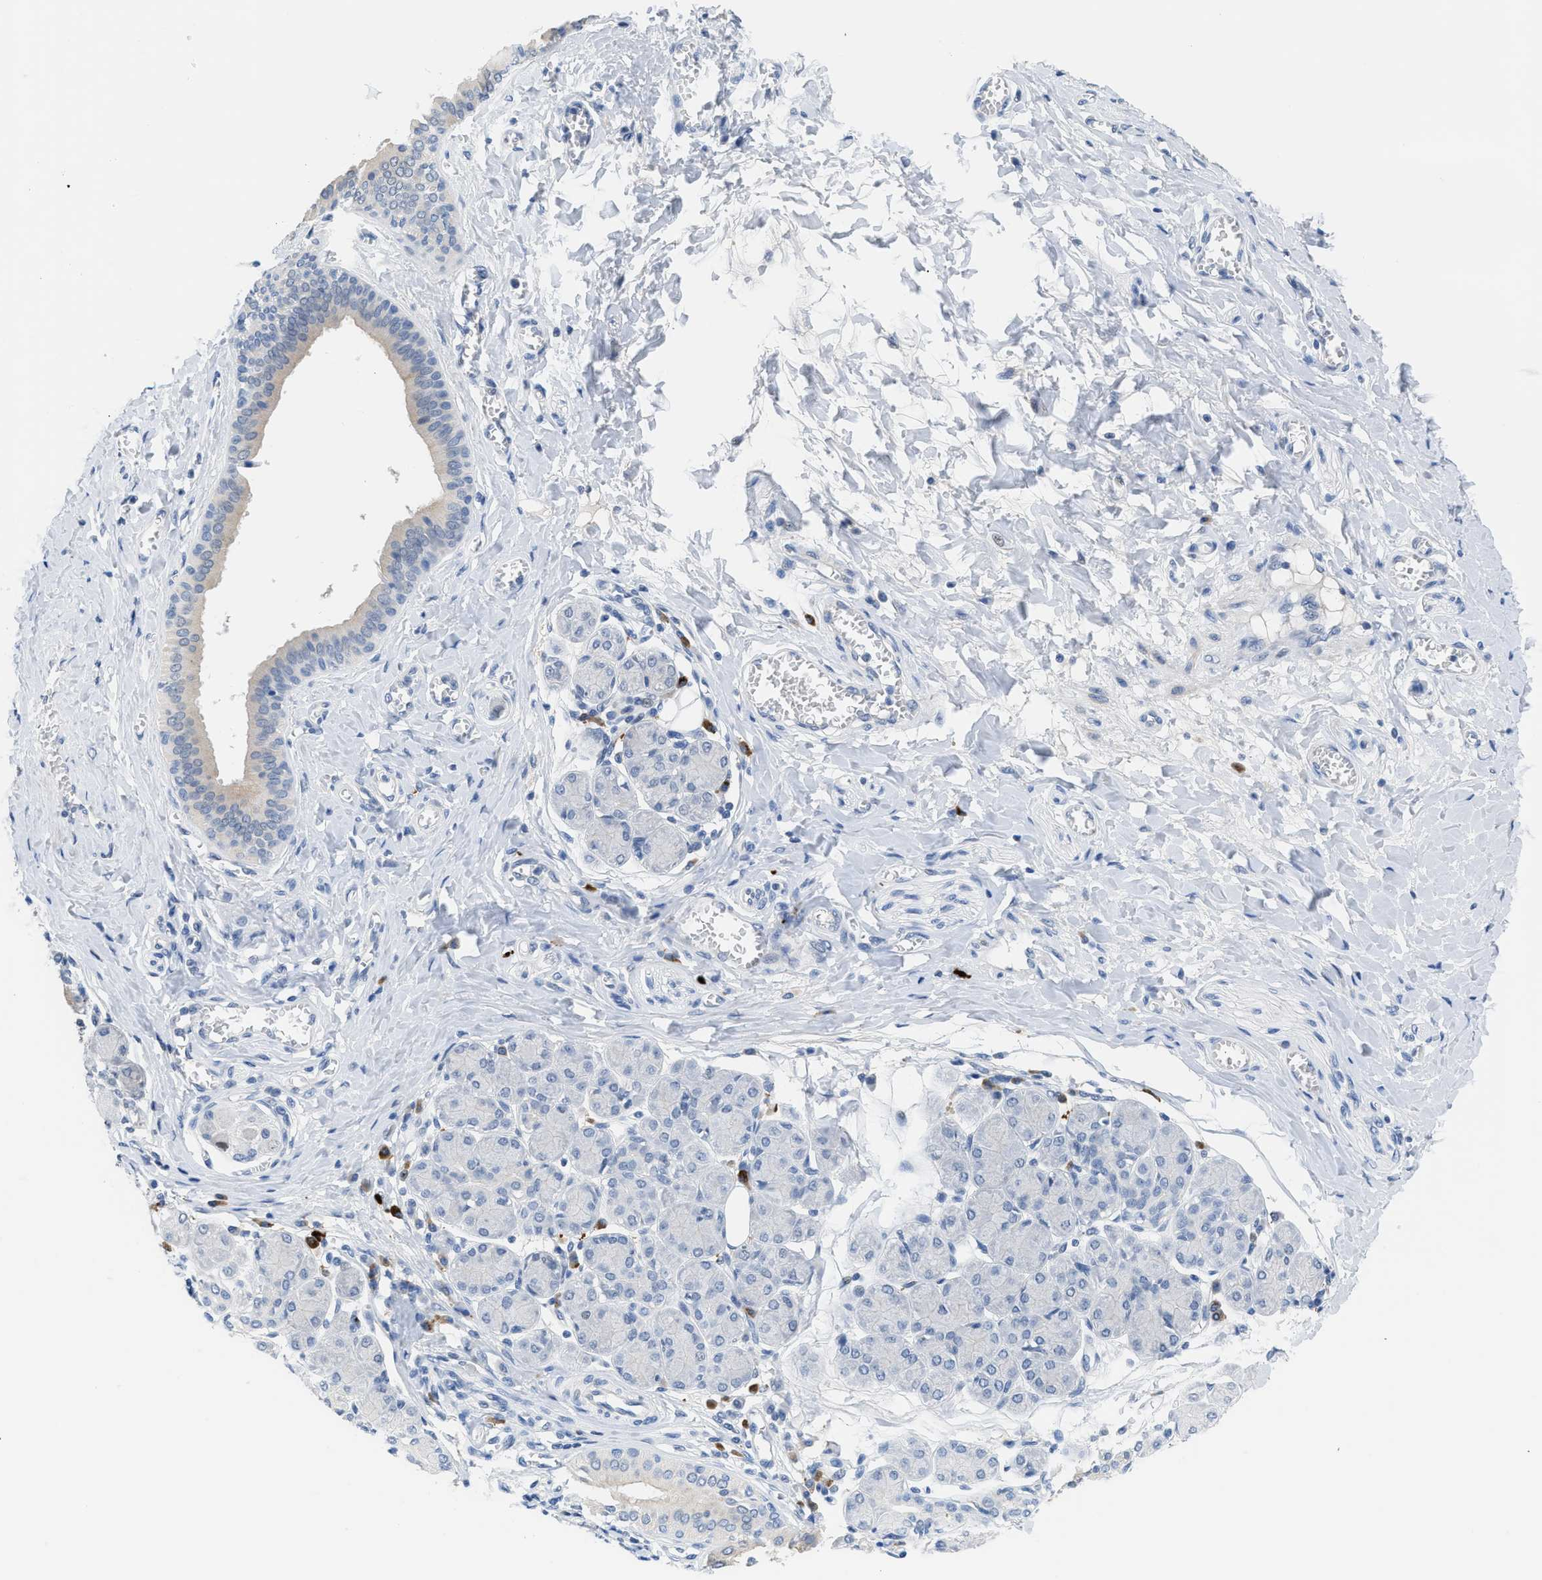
{"staining": {"intensity": "weak", "quantity": "<25%", "location": "cytoplasmic/membranous"}, "tissue": "salivary gland", "cell_type": "Glandular cells", "image_type": "normal", "snomed": [{"axis": "morphology", "description": "Normal tissue, NOS"}, {"axis": "morphology", "description": "Inflammation, NOS"}, {"axis": "topography", "description": "Lymph node"}, {"axis": "topography", "description": "Salivary gland"}], "caption": "Immunohistochemistry of normal salivary gland exhibits no expression in glandular cells.", "gene": "OR9K2", "patient": {"sex": "male", "age": 3}}